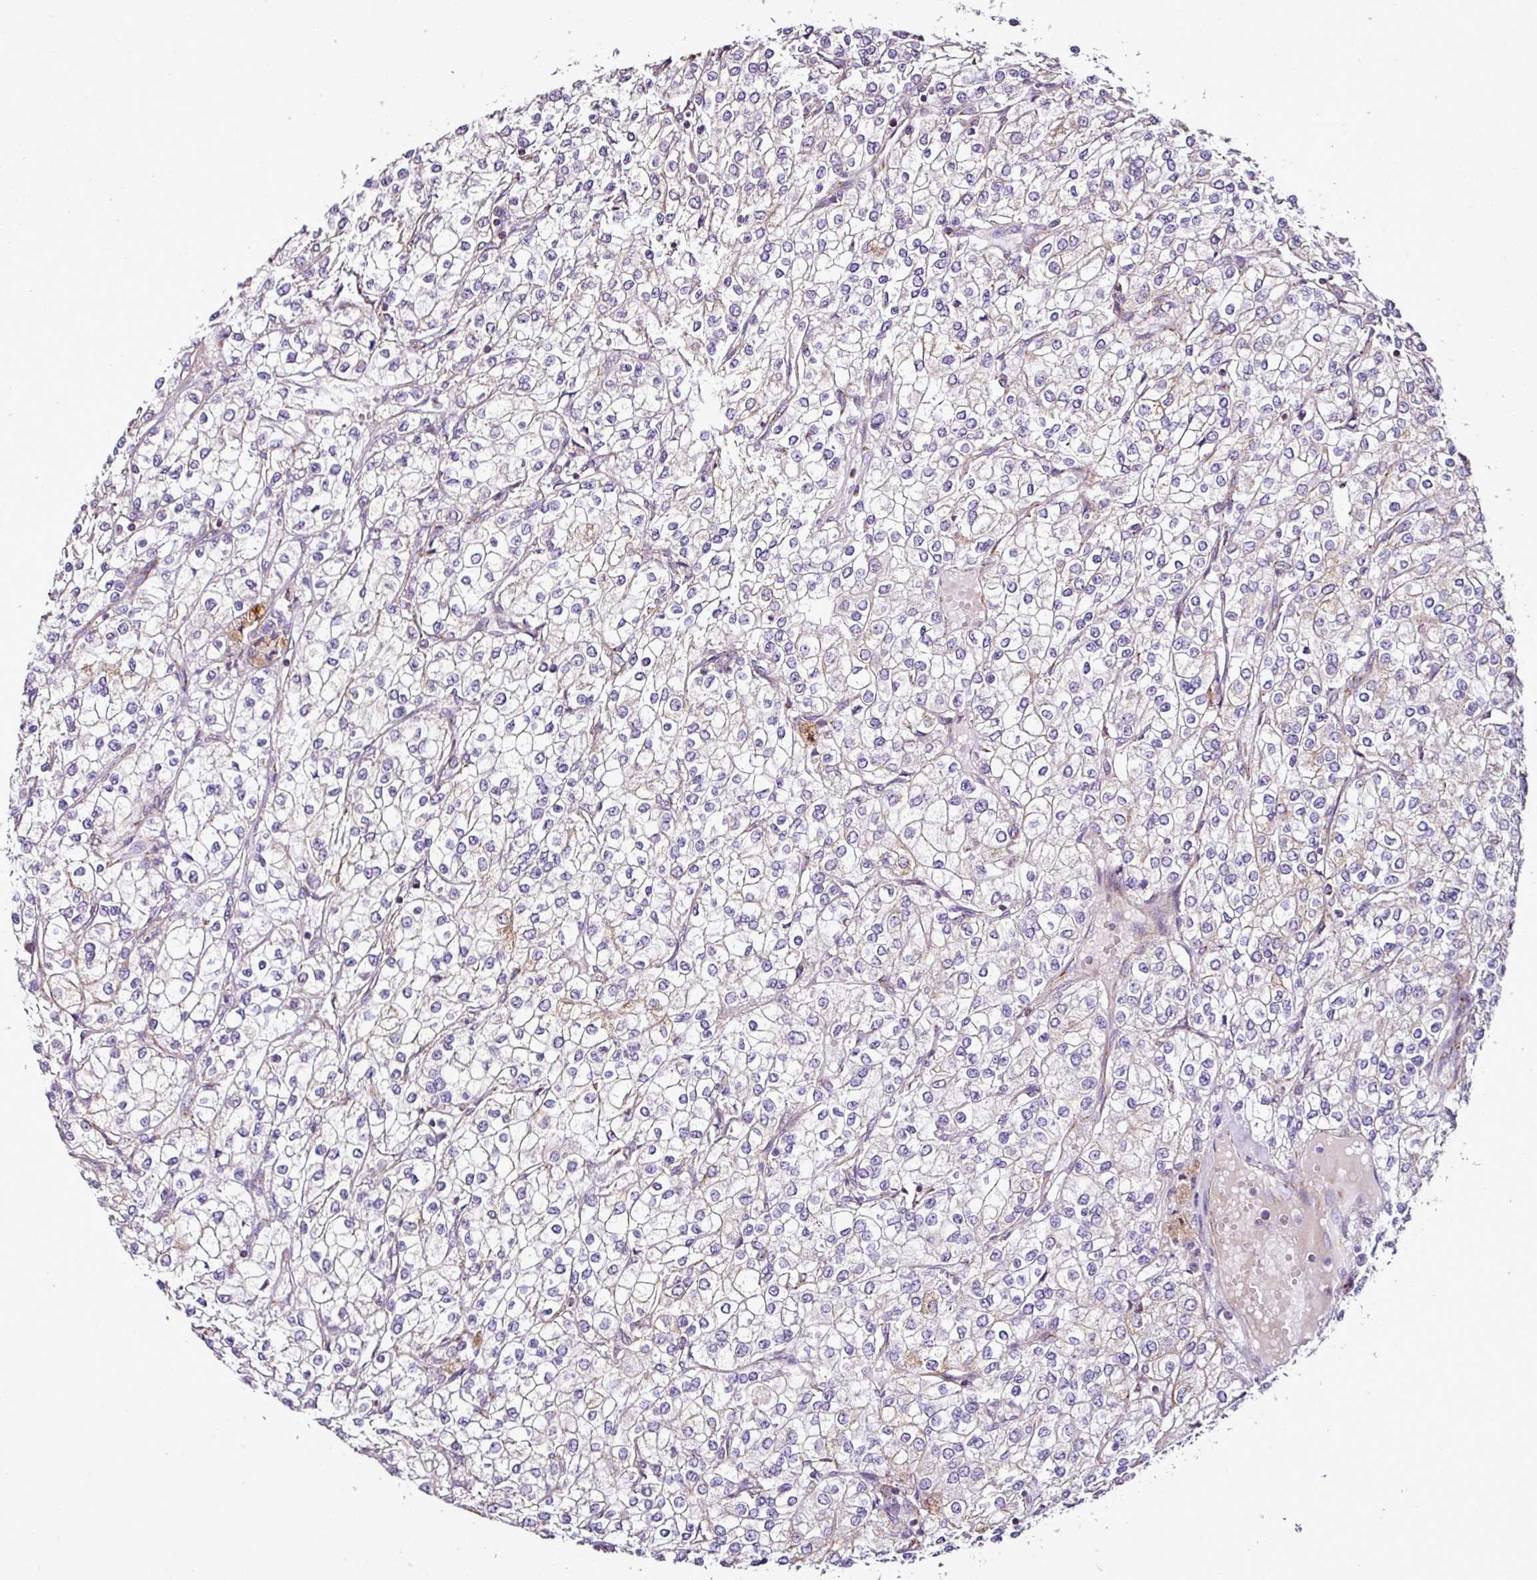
{"staining": {"intensity": "negative", "quantity": "none", "location": "none"}, "tissue": "renal cancer", "cell_type": "Tumor cells", "image_type": "cancer", "snomed": [{"axis": "morphology", "description": "Adenocarcinoma, NOS"}, {"axis": "topography", "description": "Kidney"}], "caption": "Immunohistochemical staining of human renal cancer reveals no significant expression in tumor cells.", "gene": "DPAGT1", "patient": {"sex": "male", "age": 80}}